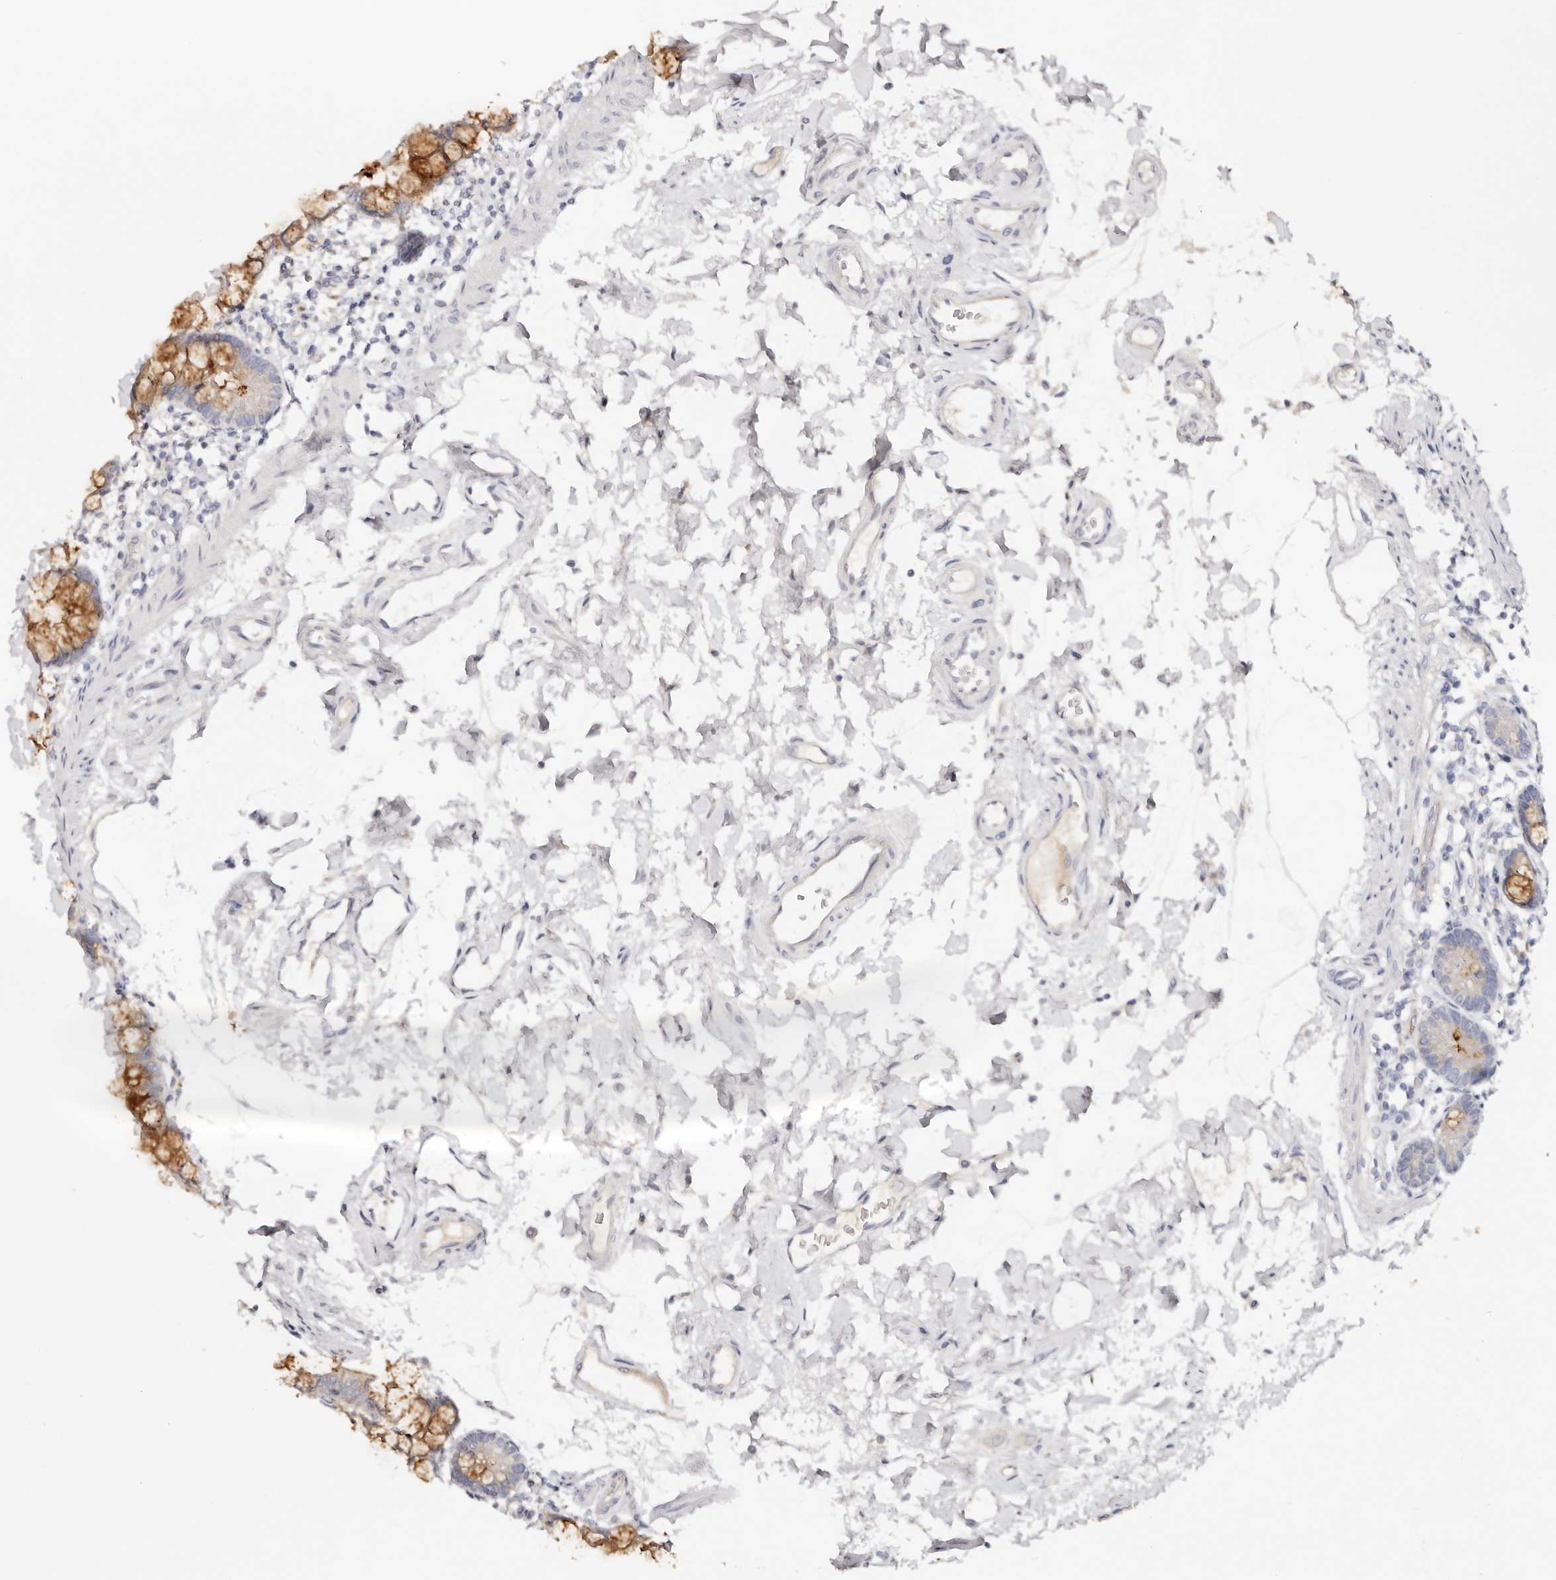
{"staining": {"intensity": "strong", "quantity": "25%-75%", "location": "cytoplasmic/membranous"}, "tissue": "small intestine", "cell_type": "Glandular cells", "image_type": "normal", "snomed": [{"axis": "morphology", "description": "Normal tissue, NOS"}, {"axis": "topography", "description": "Small intestine"}], "caption": "DAB immunohistochemical staining of benign small intestine exhibits strong cytoplasmic/membranous protein positivity in approximately 25%-75% of glandular cells. (DAB (3,3'-diaminobenzidine) = brown stain, brightfield microscopy at high magnification).", "gene": "DNASE1", "patient": {"sex": "female", "age": 84}}